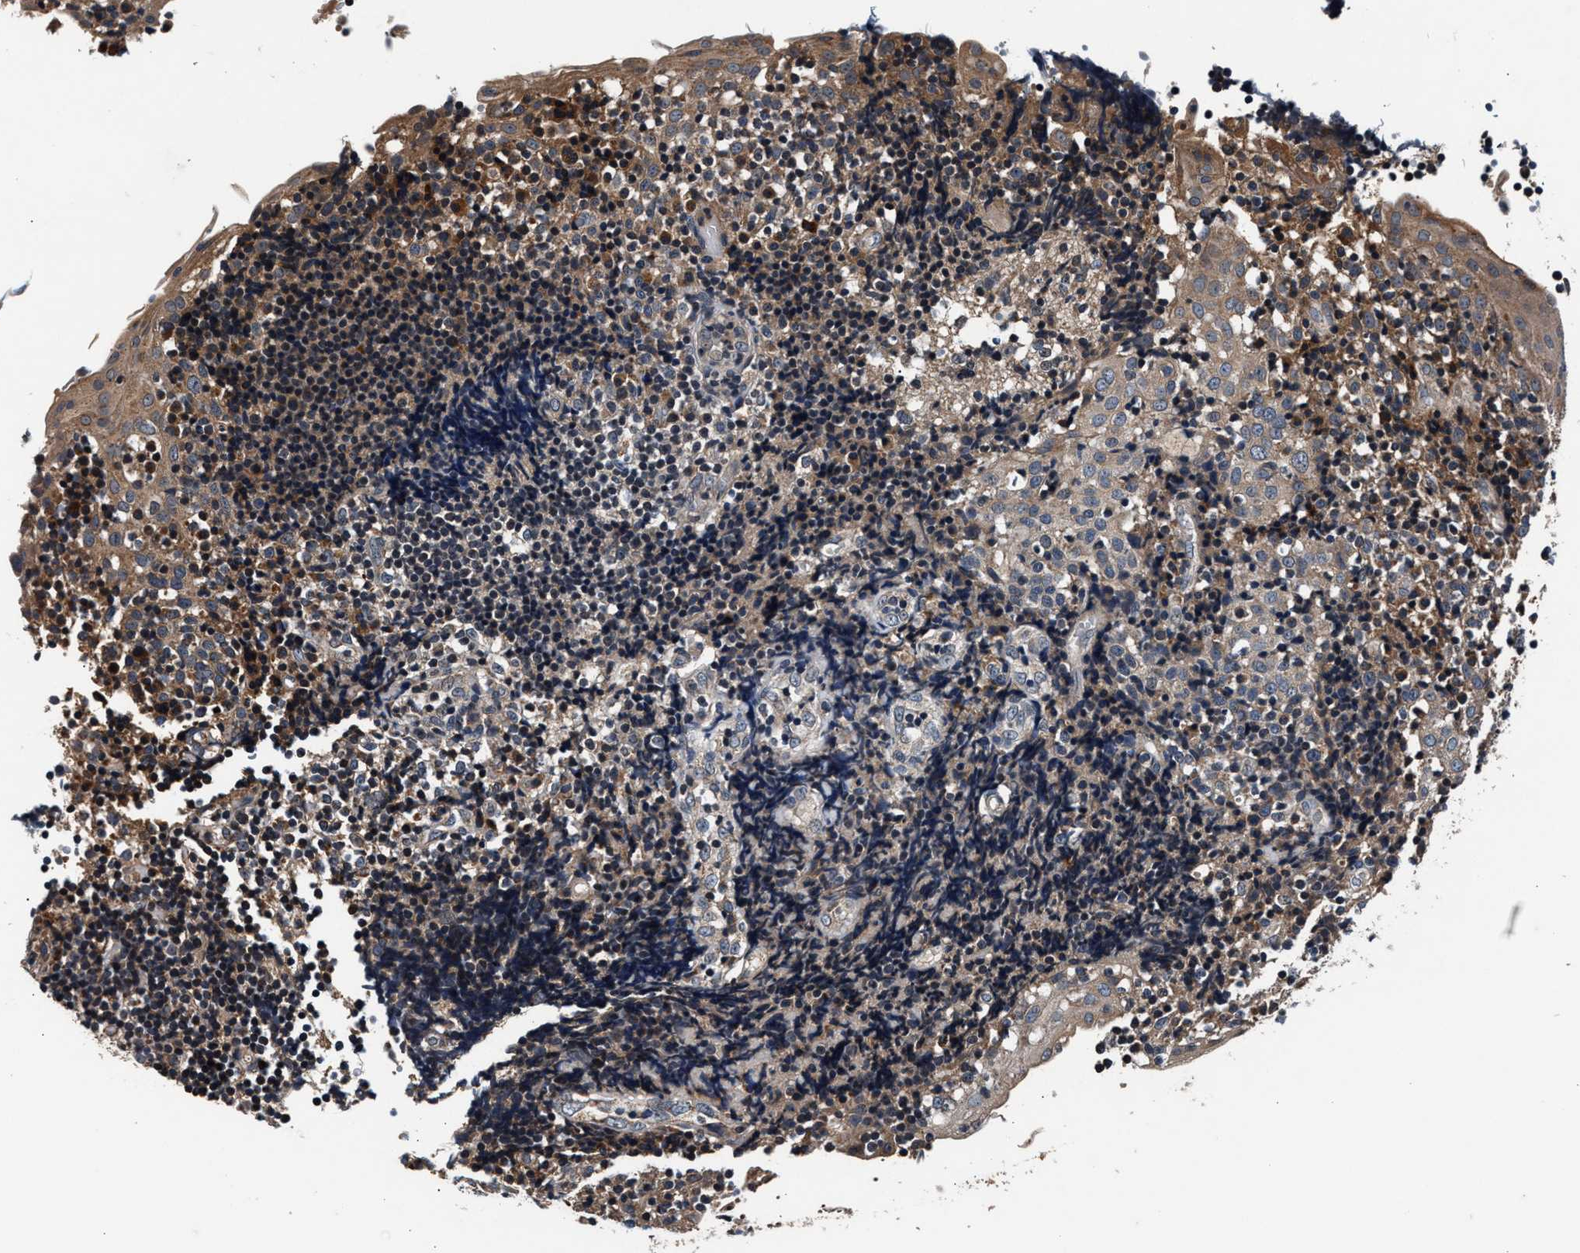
{"staining": {"intensity": "strong", "quantity": "25%-75%", "location": "cytoplasmic/membranous"}, "tissue": "tonsil", "cell_type": "Germinal center cells", "image_type": "normal", "snomed": [{"axis": "morphology", "description": "Normal tissue, NOS"}, {"axis": "topography", "description": "Tonsil"}], "caption": "An image of human tonsil stained for a protein exhibits strong cytoplasmic/membranous brown staining in germinal center cells. (DAB = brown stain, brightfield microscopy at high magnification).", "gene": "IMMT", "patient": {"sex": "female", "age": 40}}